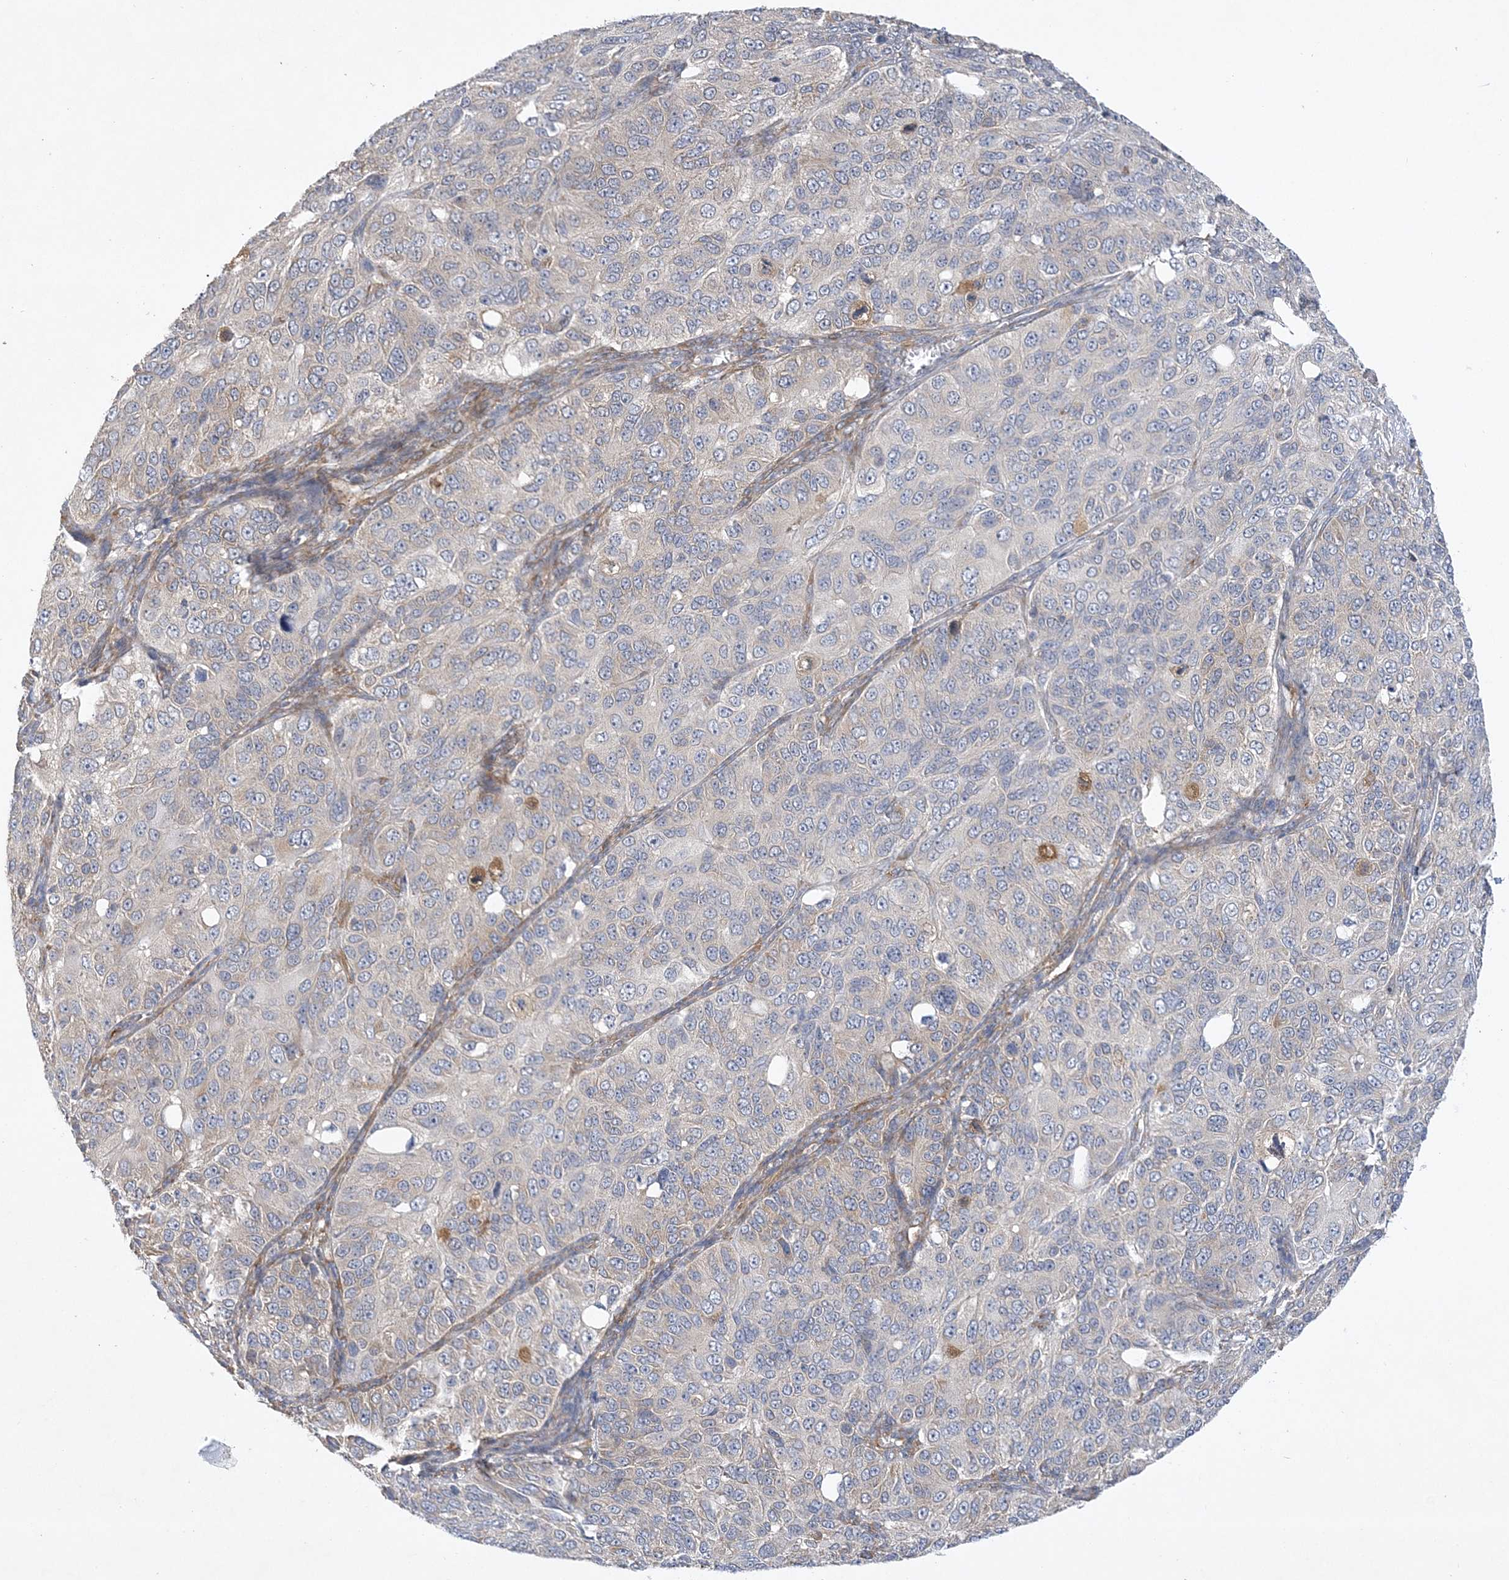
{"staining": {"intensity": "weak", "quantity": "<25%", "location": "cytoplasmic/membranous"}, "tissue": "ovarian cancer", "cell_type": "Tumor cells", "image_type": "cancer", "snomed": [{"axis": "morphology", "description": "Carcinoma, endometroid"}, {"axis": "topography", "description": "Ovary"}], "caption": "This is an IHC histopathology image of human ovarian endometroid carcinoma. There is no expression in tumor cells.", "gene": "MAP4K5", "patient": {"sex": "female", "age": 51}}